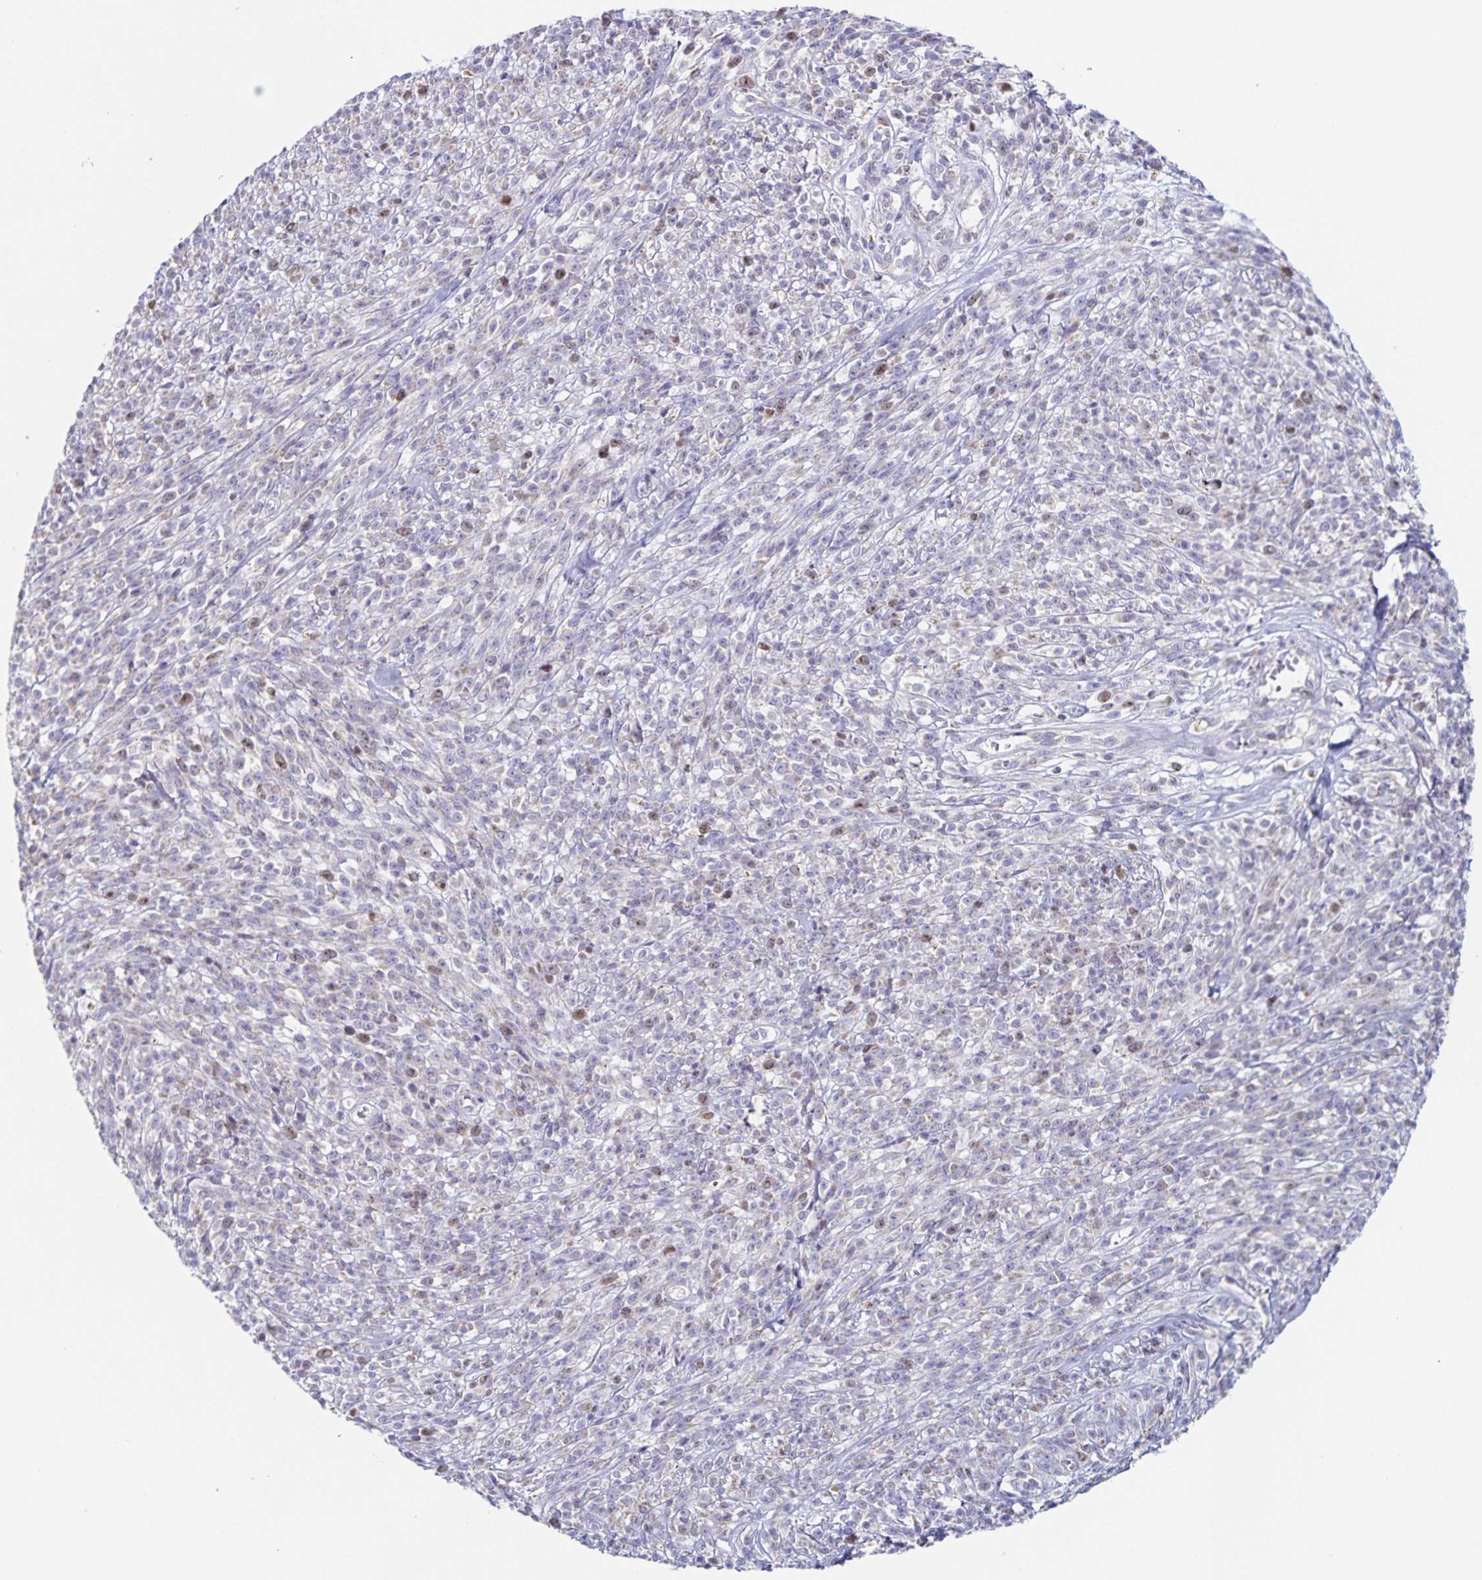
{"staining": {"intensity": "weak", "quantity": "<25%", "location": "nuclear"}, "tissue": "melanoma", "cell_type": "Tumor cells", "image_type": "cancer", "snomed": [{"axis": "morphology", "description": "Malignant melanoma, NOS"}, {"axis": "topography", "description": "Skin"}, {"axis": "topography", "description": "Skin of trunk"}], "caption": "Tumor cells are negative for protein expression in human malignant melanoma. (Brightfield microscopy of DAB immunohistochemistry (IHC) at high magnification).", "gene": "CENPH", "patient": {"sex": "male", "age": 74}}